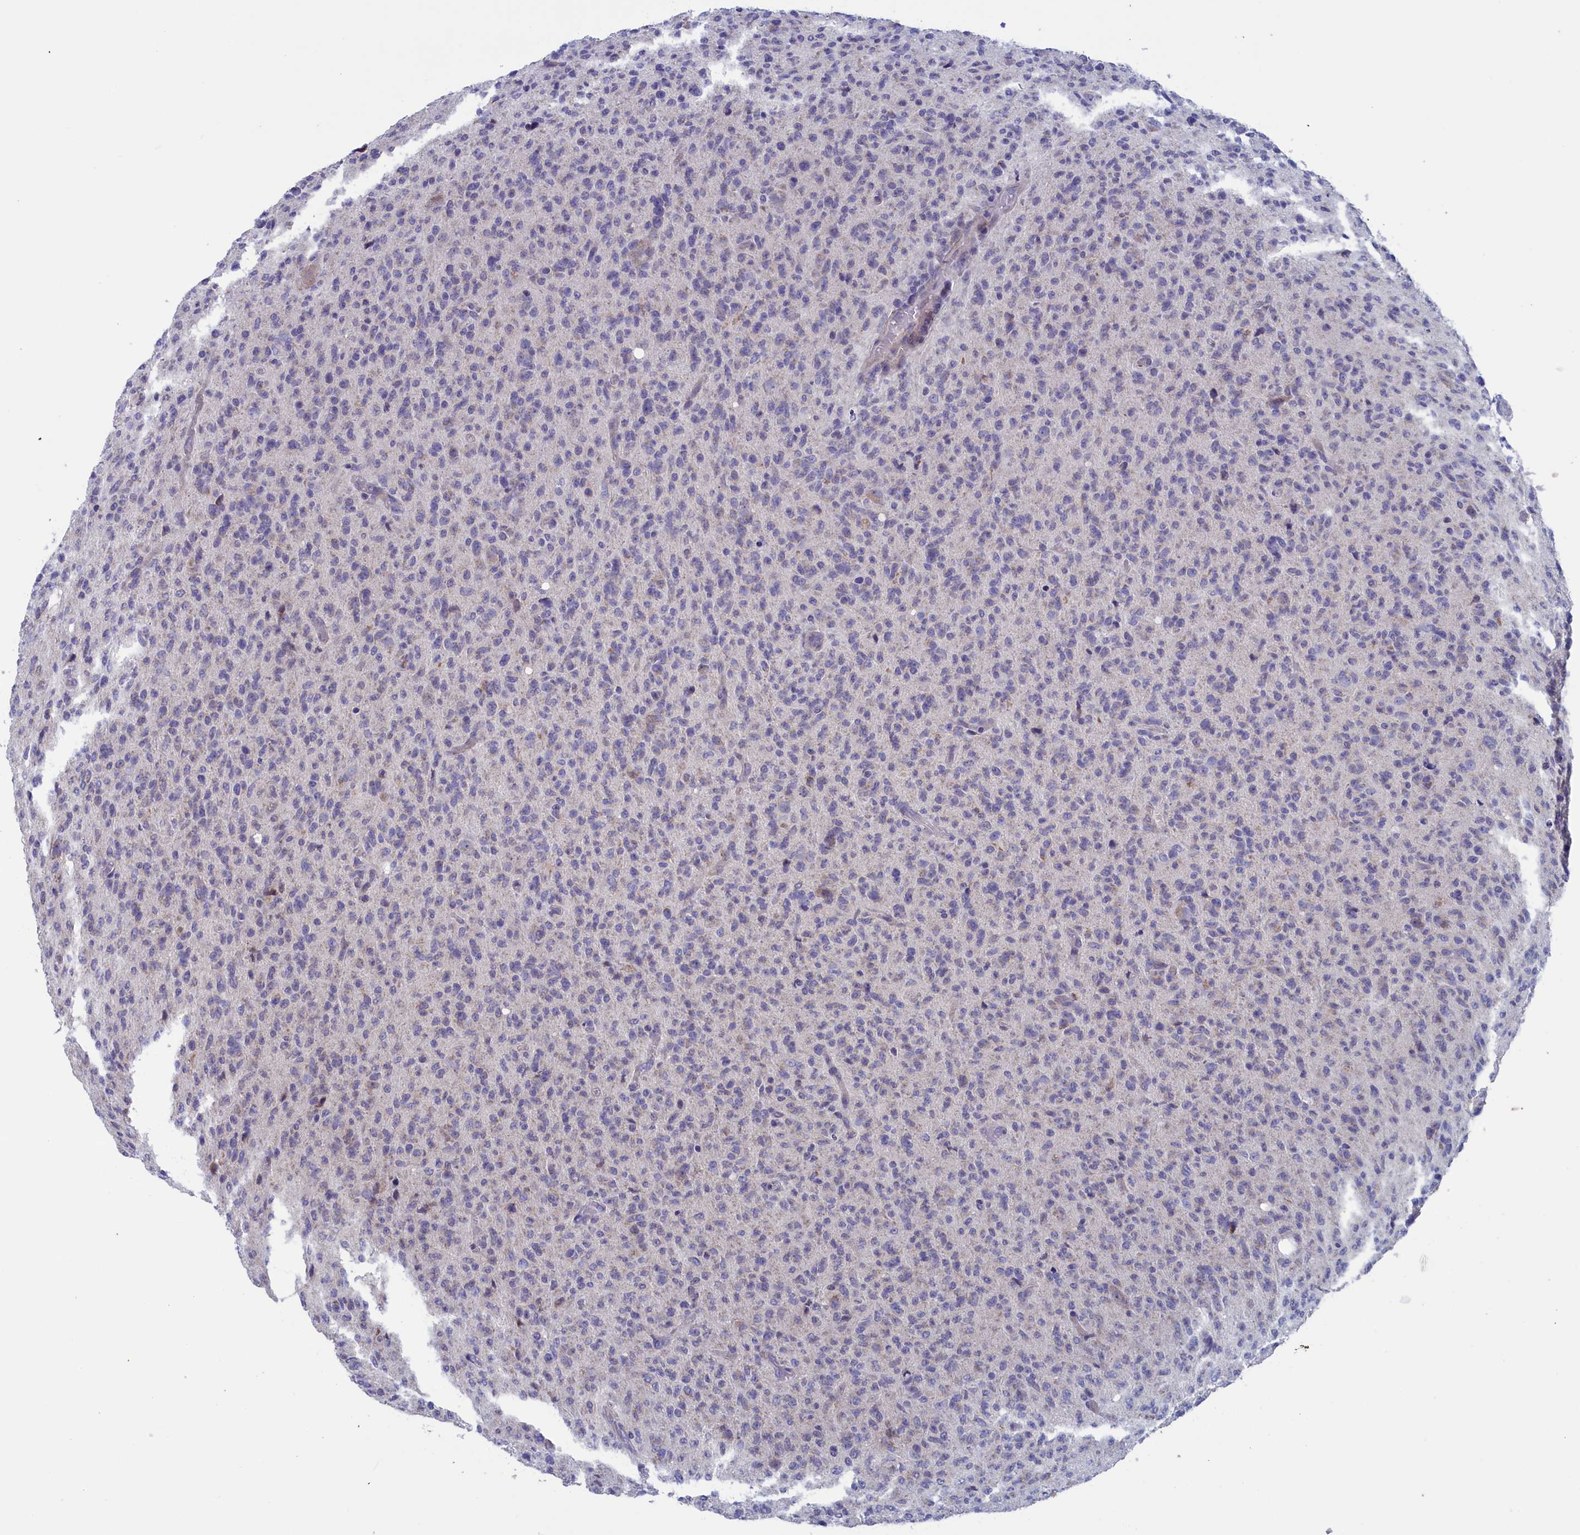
{"staining": {"intensity": "weak", "quantity": "<25%", "location": "cytoplasmic/membranous"}, "tissue": "glioma", "cell_type": "Tumor cells", "image_type": "cancer", "snomed": [{"axis": "morphology", "description": "Glioma, malignant, High grade"}, {"axis": "topography", "description": "Brain"}], "caption": "High magnification brightfield microscopy of malignant high-grade glioma stained with DAB (brown) and counterstained with hematoxylin (blue): tumor cells show no significant positivity.", "gene": "NIBAN3", "patient": {"sex": "female", "age": 57}}